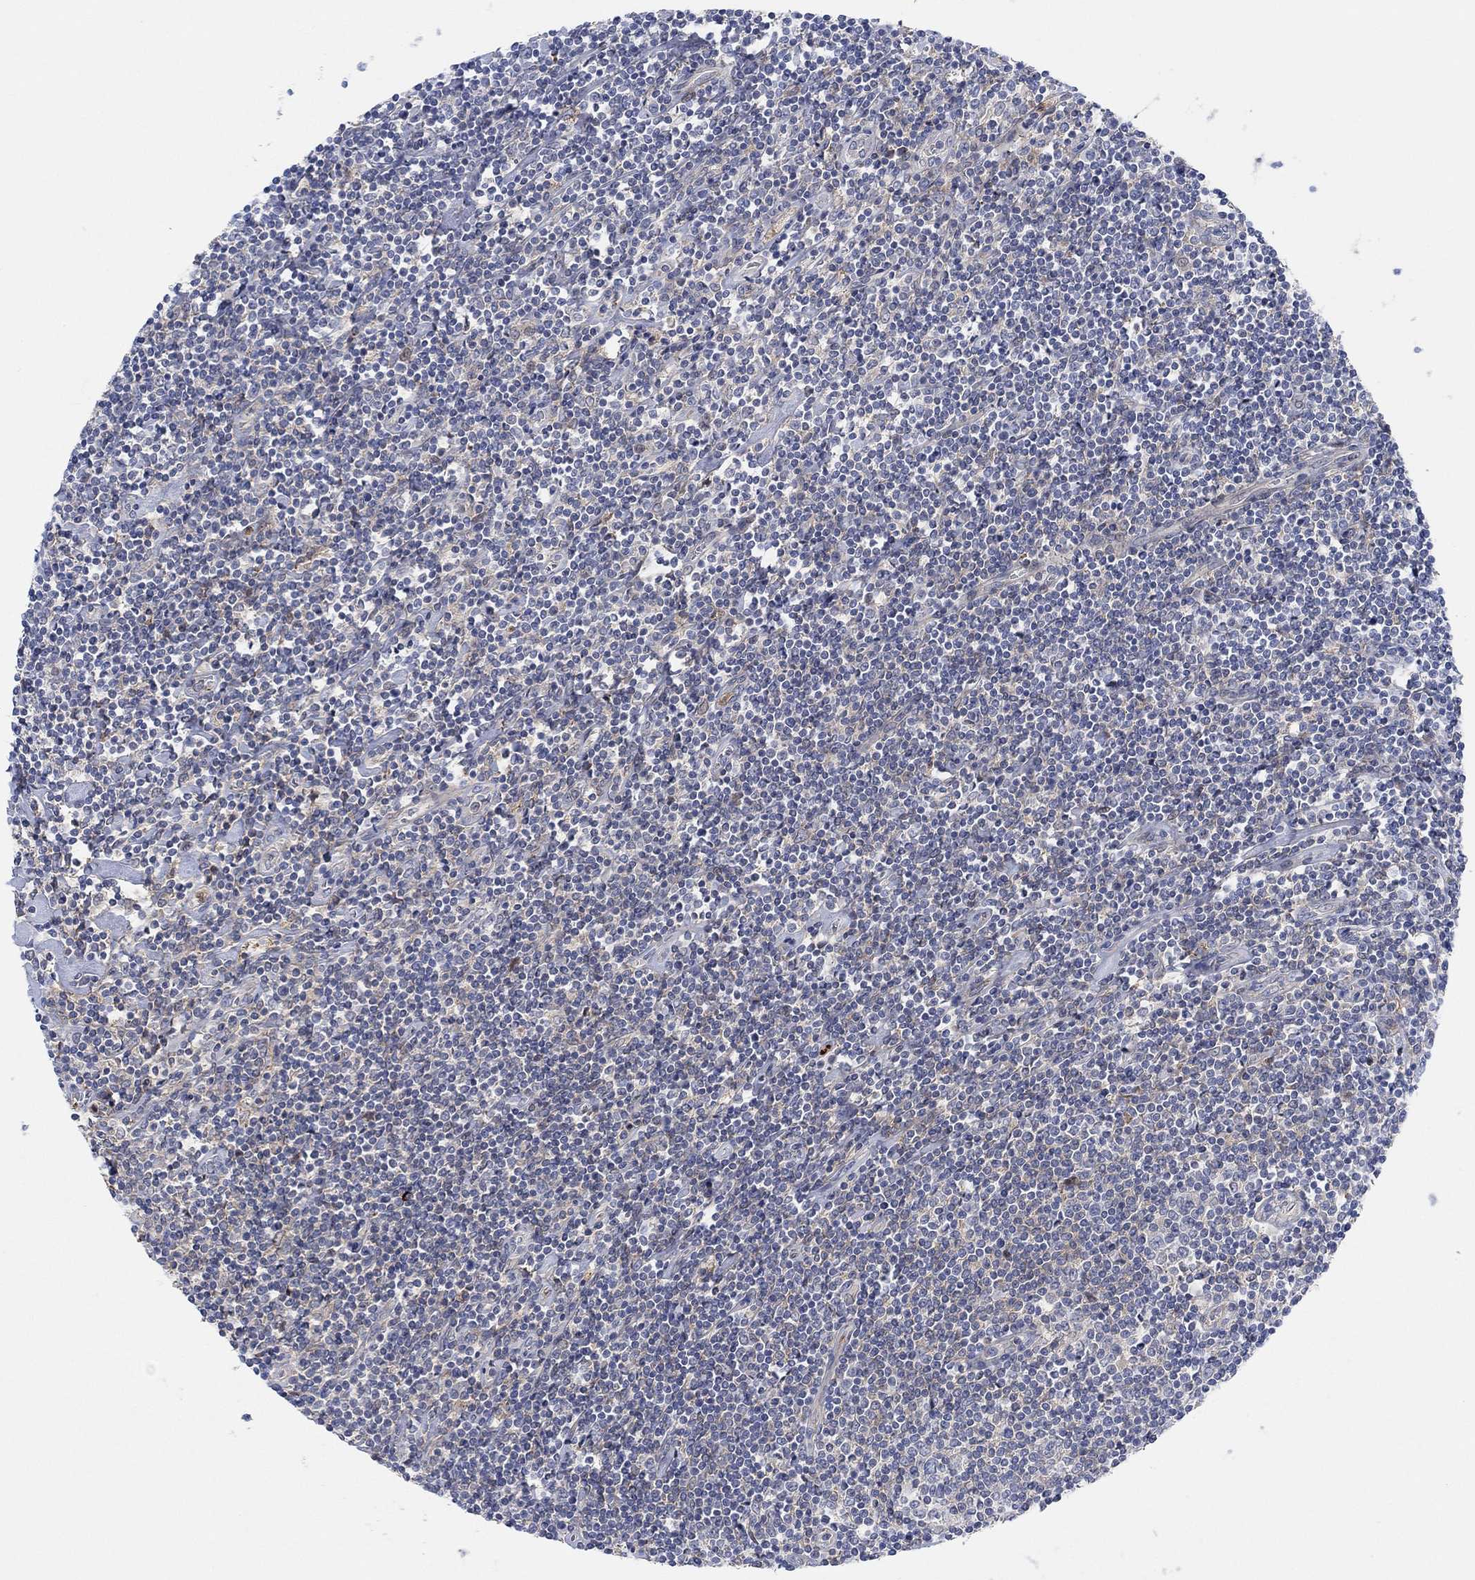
{"staining": {"intensity": "negative", "quantity": "none", "location": "none"}, "tissue": "lymphoma", "cell_type": "Tumor cells", "image_type": "cancer", "snomed": [{"axis": "morphology", "description": "Hodgkin's disease, NOS"}, {"axis": "topography", "description": "Lymph node"}], "caption": "High power microscopy histopathology image of an IHC histopathology image of Hodgkin's disease, revealing no significant staining in tumor cells. (IHC, brightfield microscopy, high magnification).", "gene": "PMFBP1", "patient": {"sex": "male", "age": 40}}